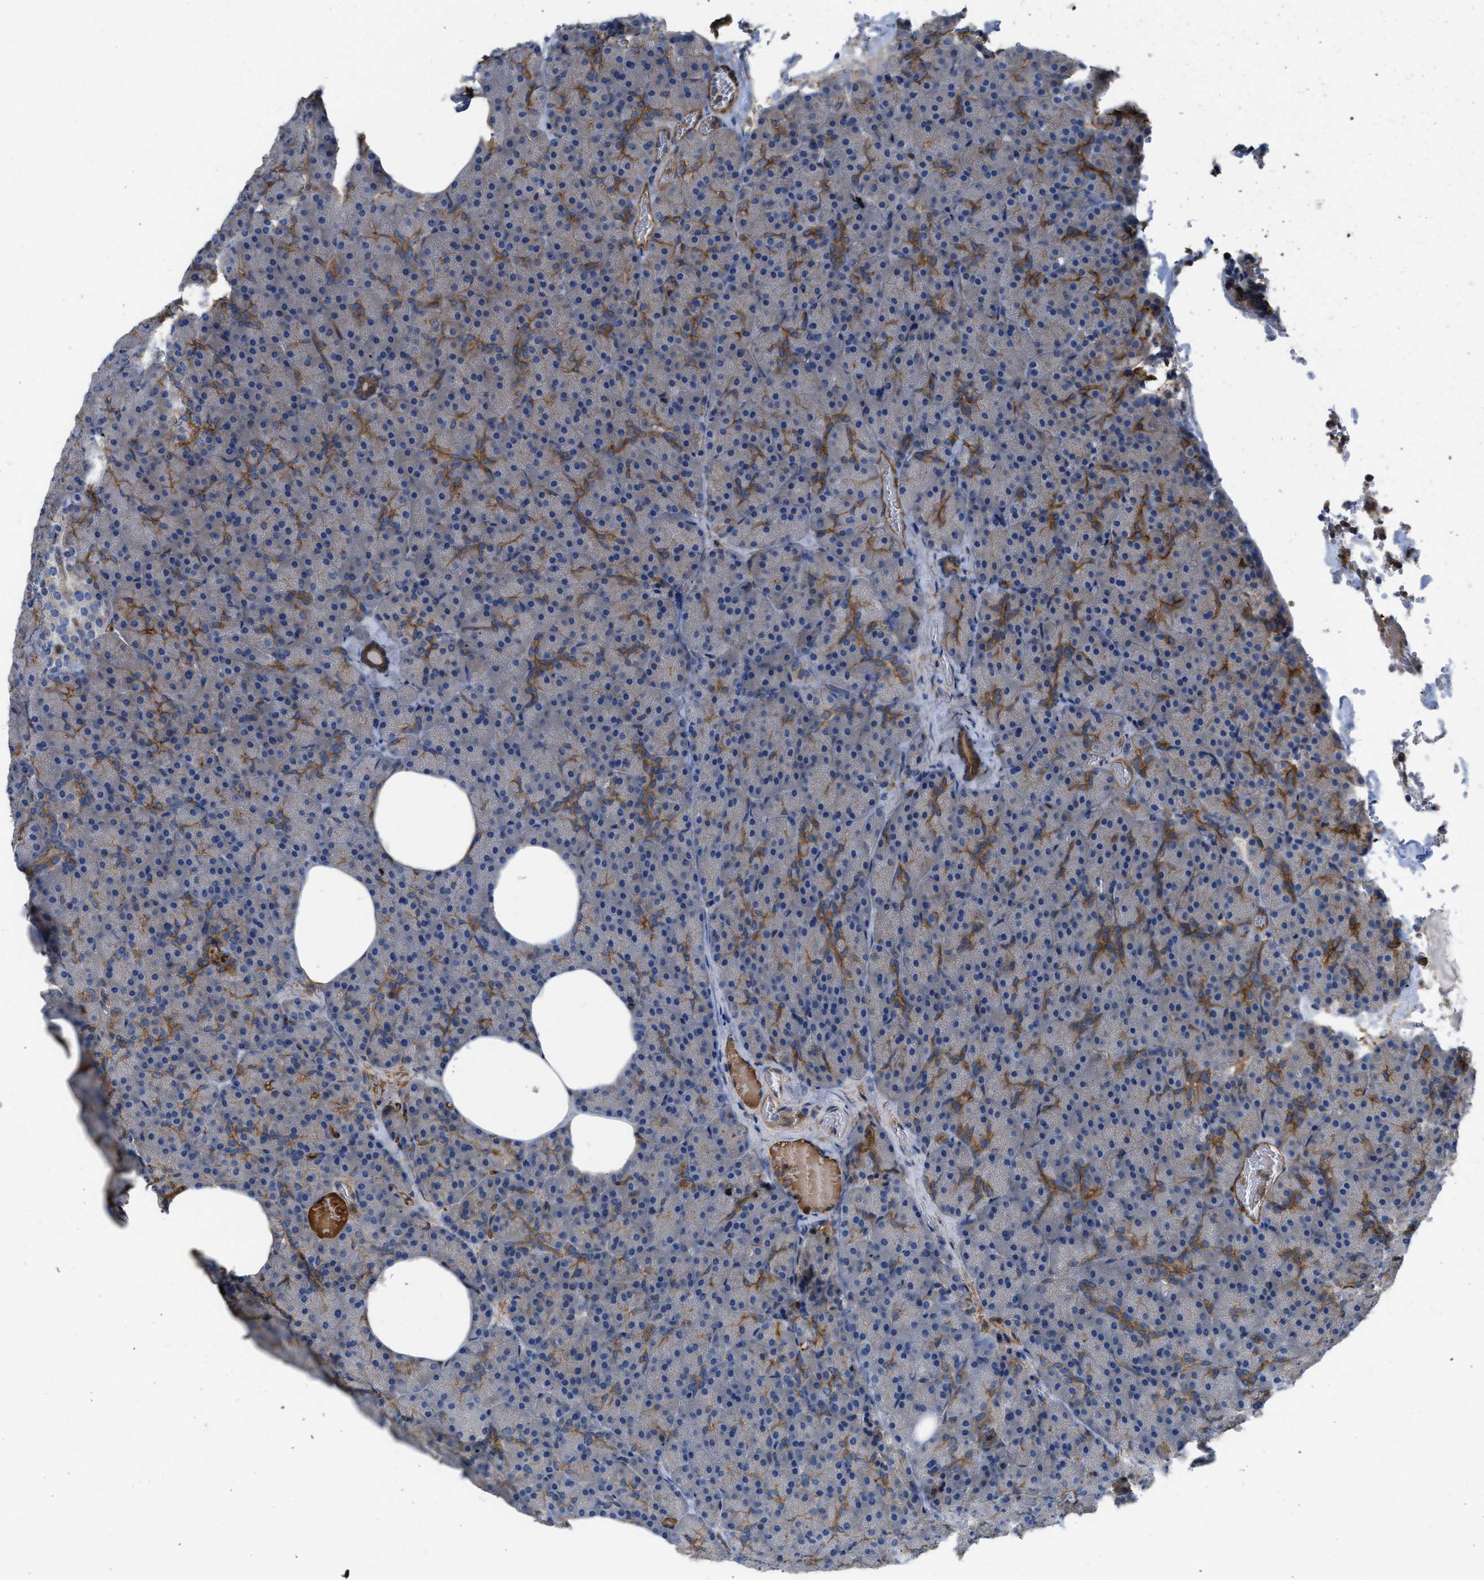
{"staining": {"intensity": "strong", "quantity": "<25%", "location": "cytoplasmic/membranous"}, "tissue": "pancreas", "cell_type": "Exocrine glandular cells", "image_type": "normal", "snomed": [{"axis": "morphology", "description": "Normal tissue, NOS"}, {"axis": "morphology", "description": "Carcinoid, malignant, NOS"}, {"axis": "topography", "description": "Pancreas"}], "caption": "Strong cytoplasmic/membranous expression is seen in approximately <25% of exocrine glandular cells in normal pancreas.", "gene": "TRIOBP", "patient": {"sex": "female", "age": 35}}